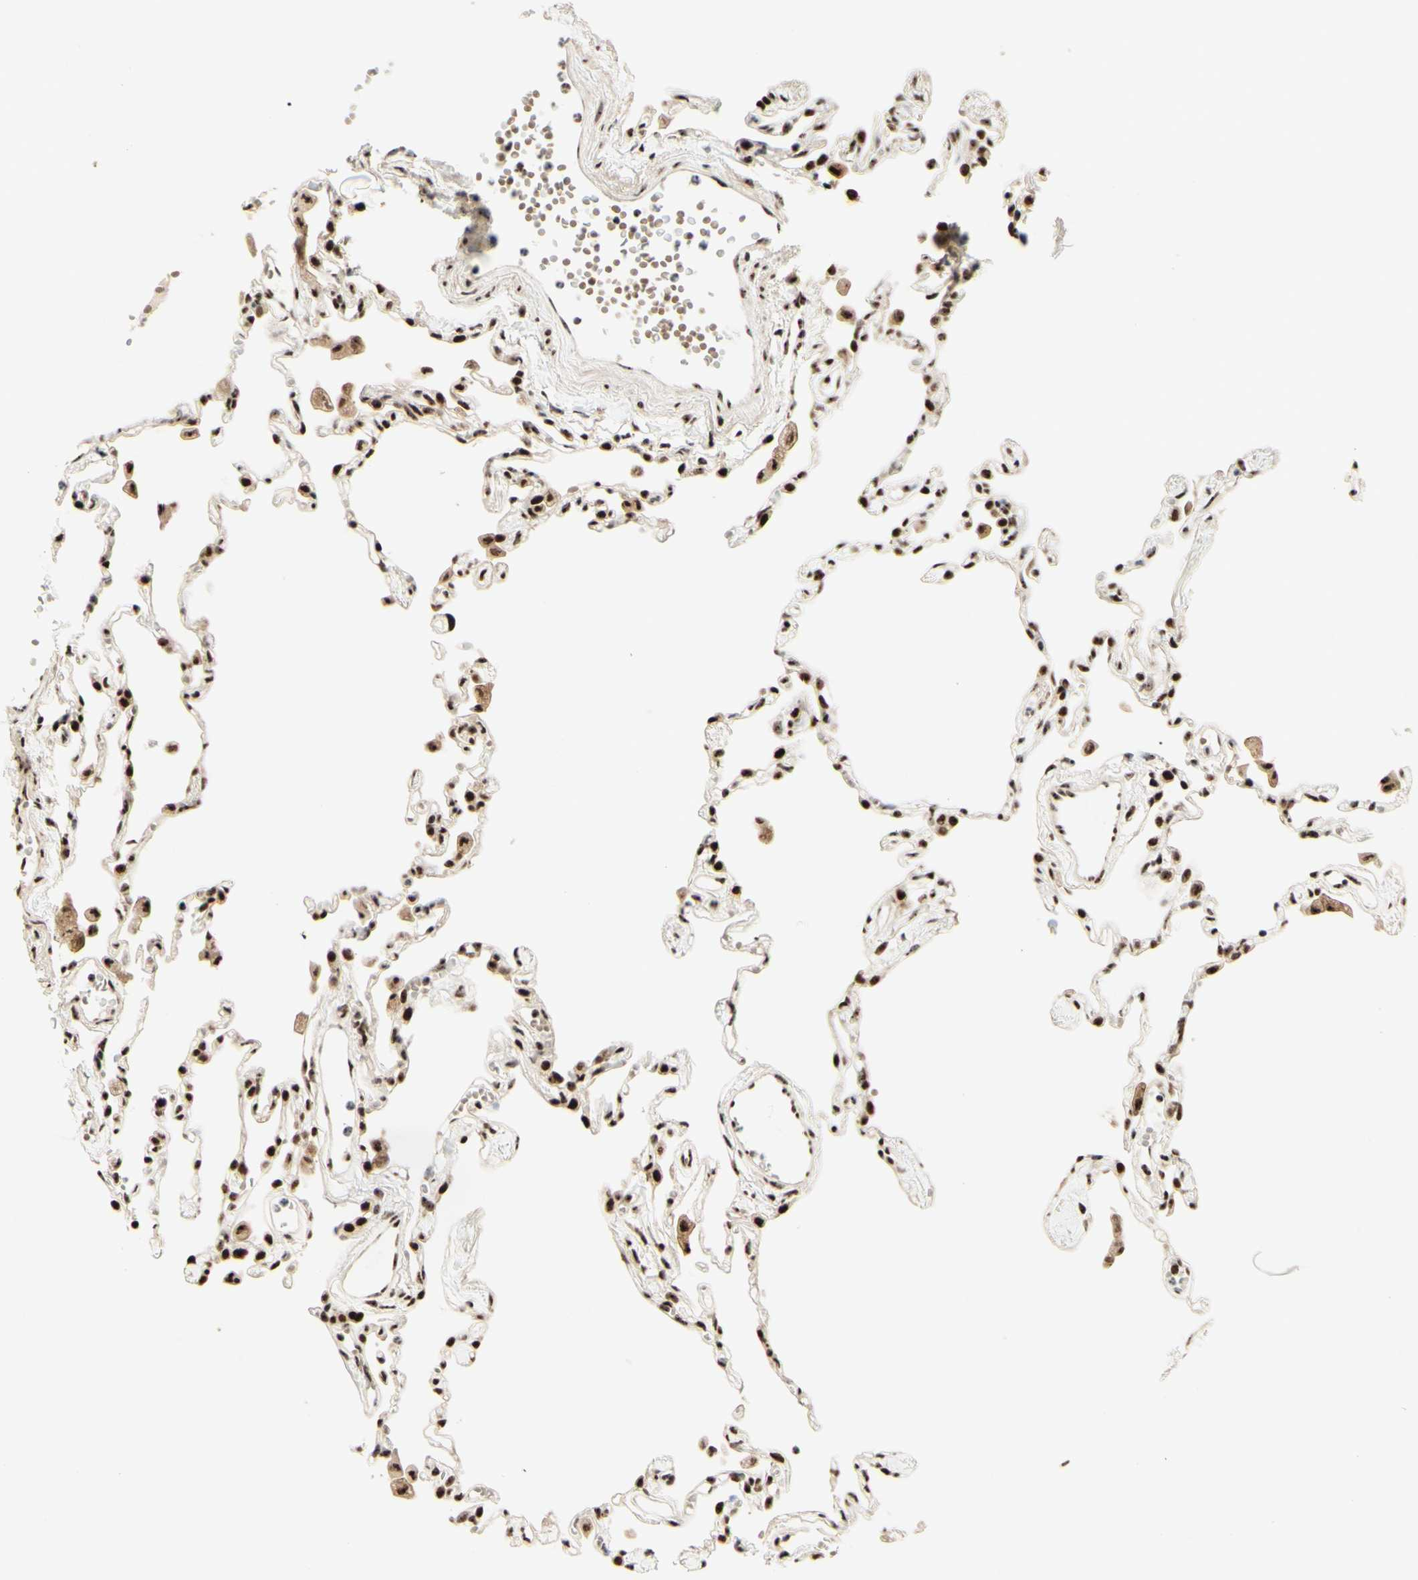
{"staining": {"intensity": "strong", "quantity": ">75%", "location": "nuclear"}, "tissue": "lung", "cell_type": "Alveolar cells", "image_type": "normal", "snomed": [{"axis": "morphology", "description": "Normal tissue, NOS"}, {"axis": "topography", "description": "Lung"}], "caption": "A high amount of strong nuclear staining is appreciated in about >75% of alveolar cells in unremarkable lung.", "gene": "DHX9", "patient": {"sex": "female", "age": 49}}